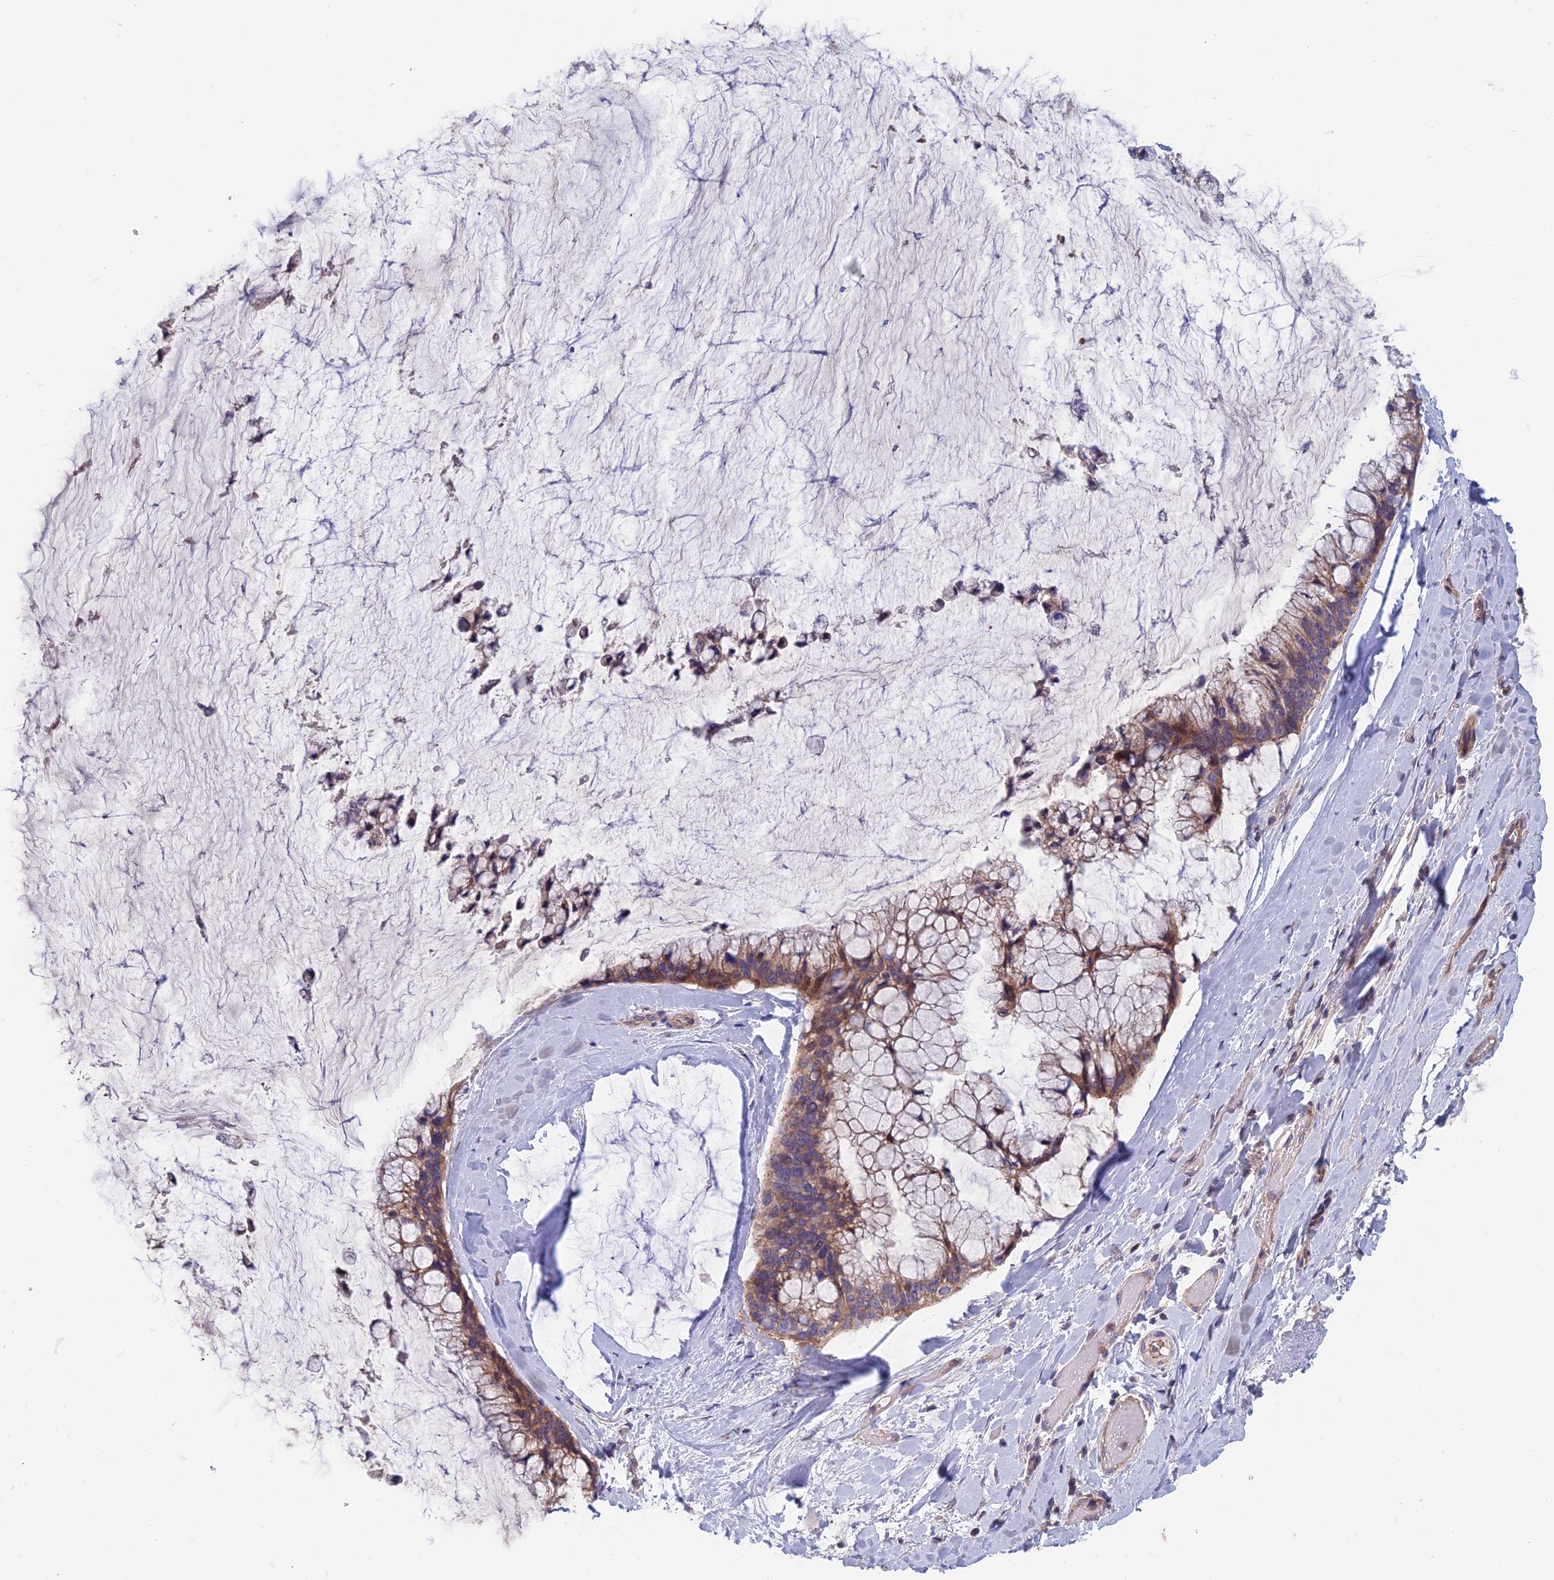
{"staining": {"intensity": "moderate", "quantity": ">75%", "location": "cytoplasmic/membranous"}, "tissue": "ovarian cancer", "cell_type": "Tumor cells", "image_type": "cancer", "snomed": [{"axis": "morphology", "description": "Cystadenocarcinoma, mucinous, NOS"}, {"axis": "topography", "description": "Ovary"}], "caption": "Immunohistochemistry photomicrograph of ovarian mucinous cystadenocarcinoma stained for a protein (brown), which exhibits medium levels of moderate cytoplasmic/membranous staining in approximately >75% of tumor cells.", "gene": "USP37", "patient": {"sex": "female", "age": 39}}